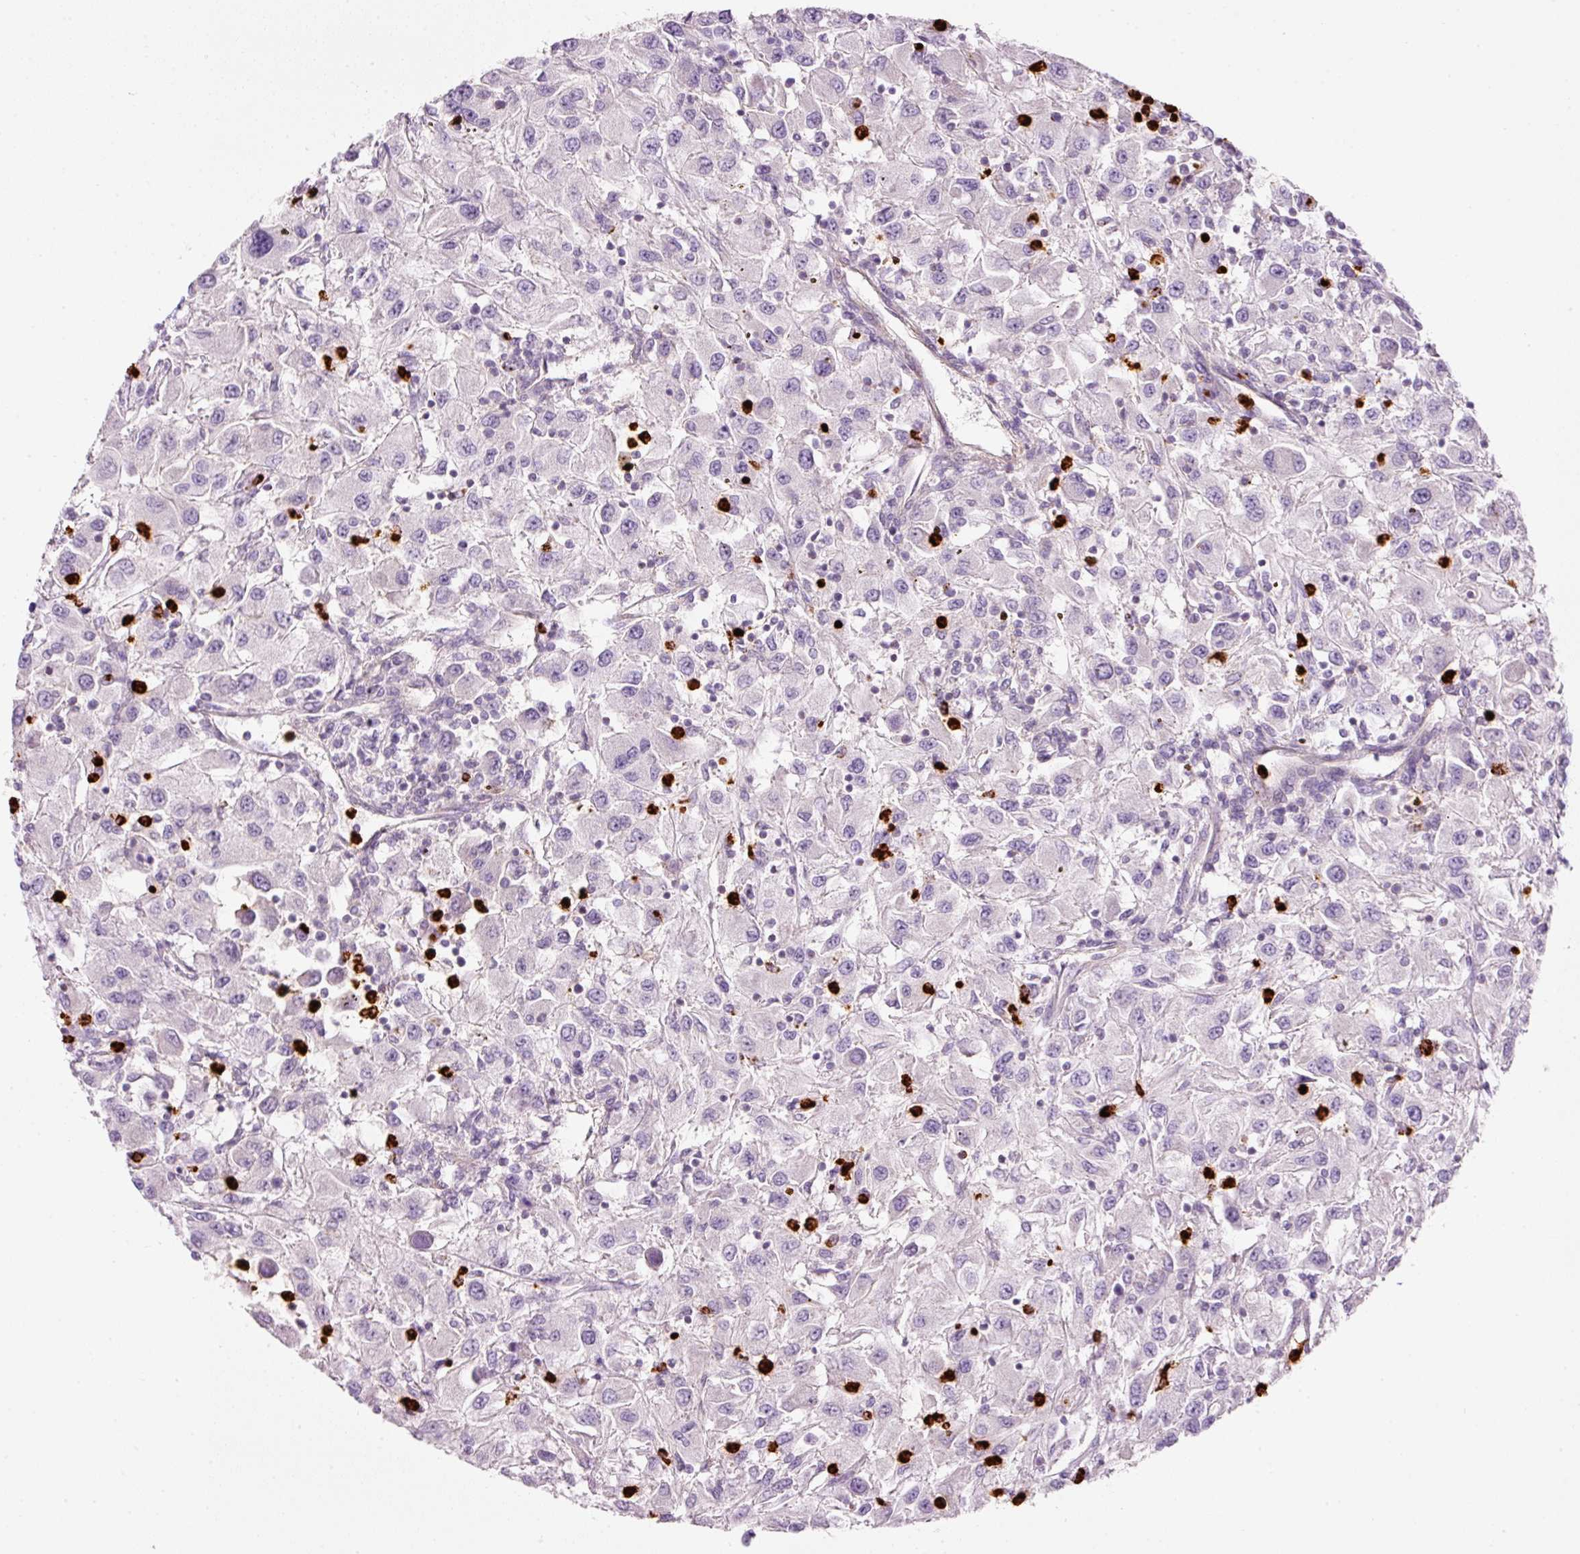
{"staining": {"intensity": "negative", "quantity": "none", "location": "none"}, "tissue": "renal cancer", "cell_type": "Tumor cells", "image_type": "cancer", "snomed": [{"axis": "morphology", "description": "Adenocarcinoma, NOS"}, {"axis": "topography", "description": "Kidney"}], "caption": "Immunohistochemistry (IHC) image of human adenocarcinoma (renal) stained for a protein (brown), which demonstrates no staining in tumor cells.", "gene": "MAP3K3", "patient": {"sex": "female", "age": 67}}